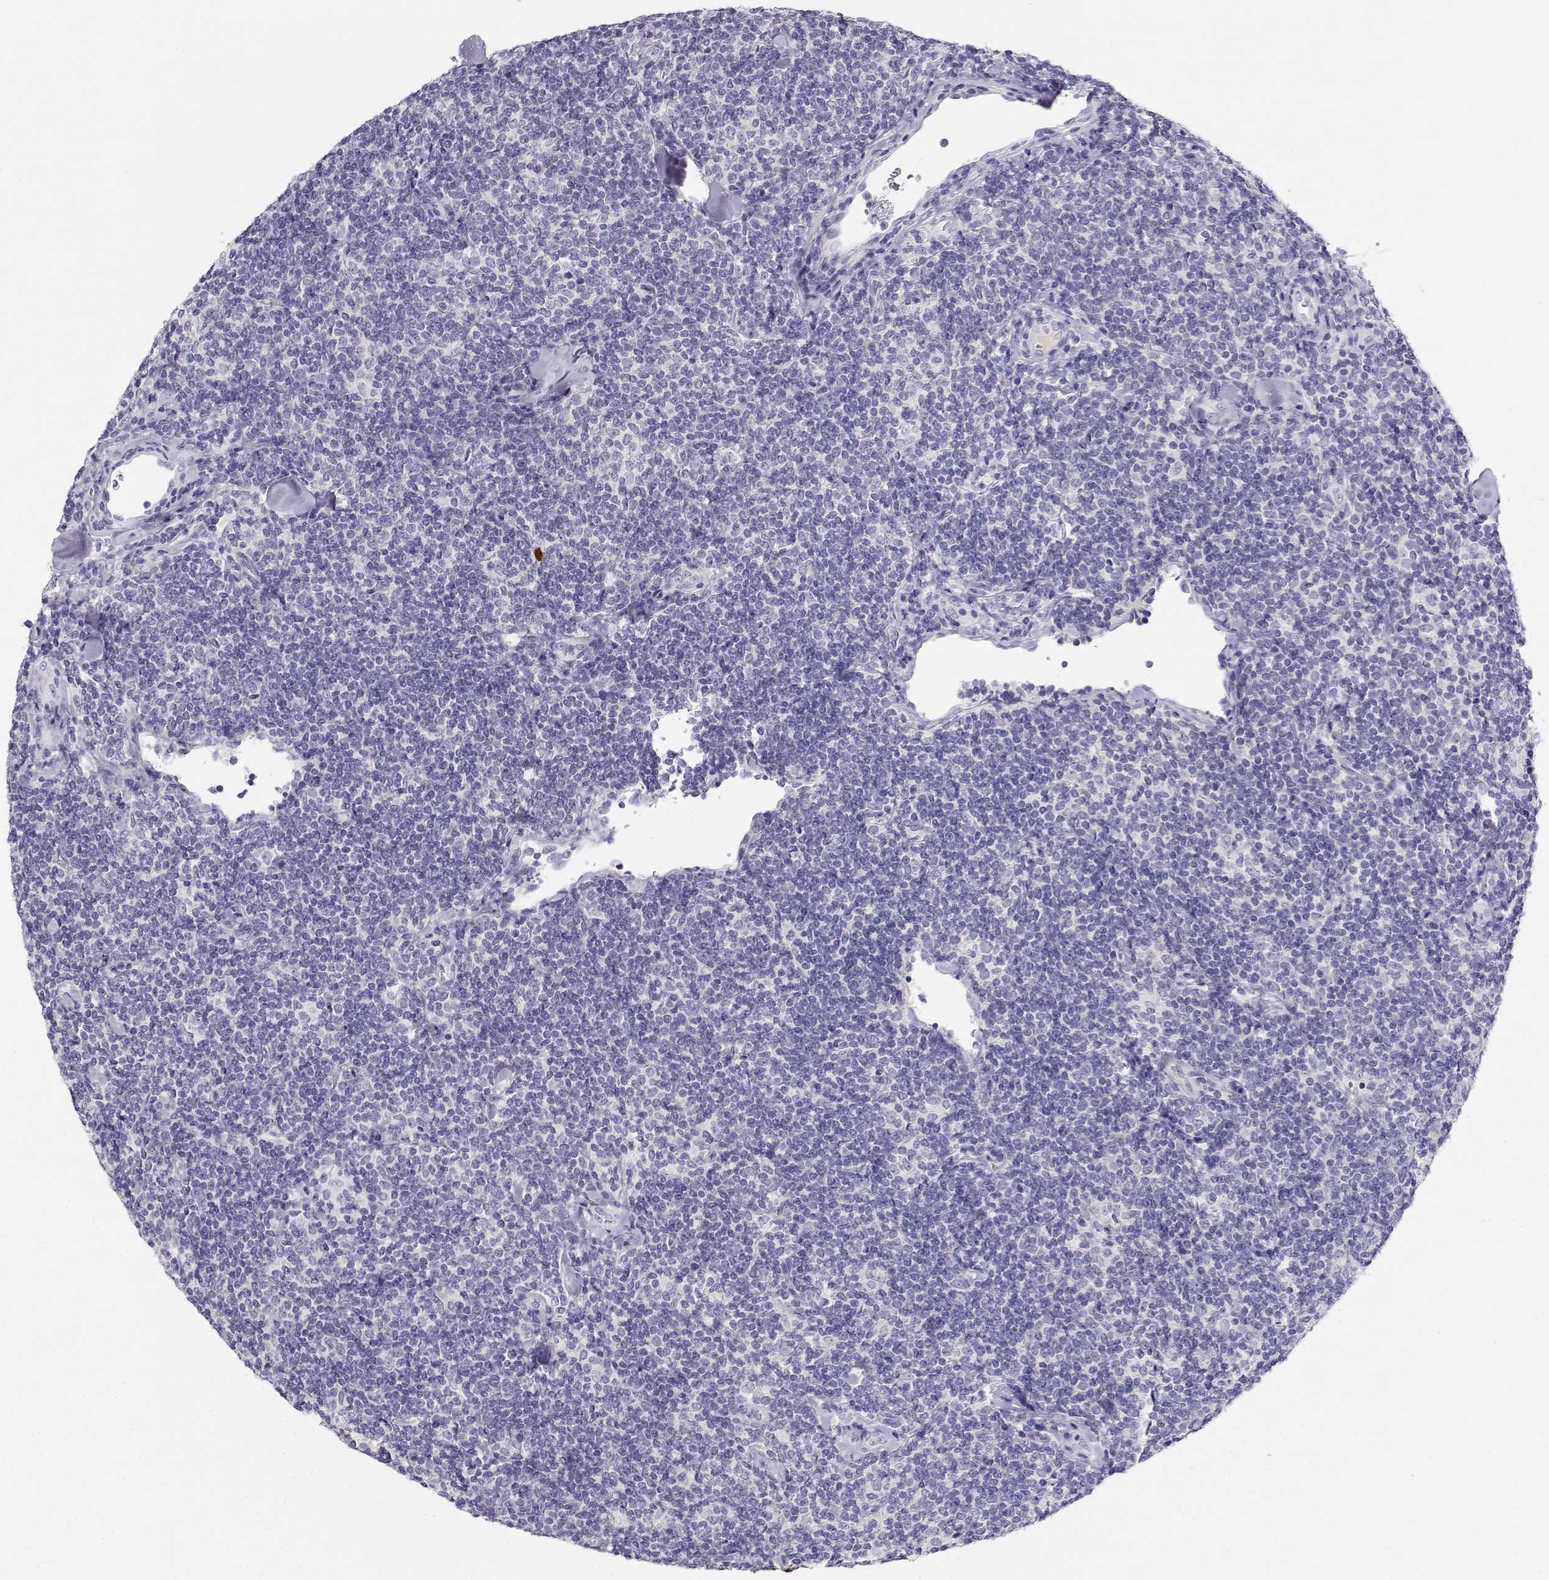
{"staining": {"intensity": "negative", "quantity": "none", "location": "none"}, "tissue": "lymphoma", "cell_type": "Tumor cells", "image_type": "cancer", "snomed": [{"axis": "morphology", "description": "Malignant lymphoma, non-Hodgkin's type, Low grade"}, {"axis": "topography", "description": "Lymph node"}], "caption": "This micrograph is of malignant lymphoma, non-Hodgkin's type (low-grade) stained with IHC to label a protein in brown with the nuclei are counter-stained blue. There is no expression in tumor cells.", "gene": "GPR174", "patient": {"sex": "female", "age": 56}}